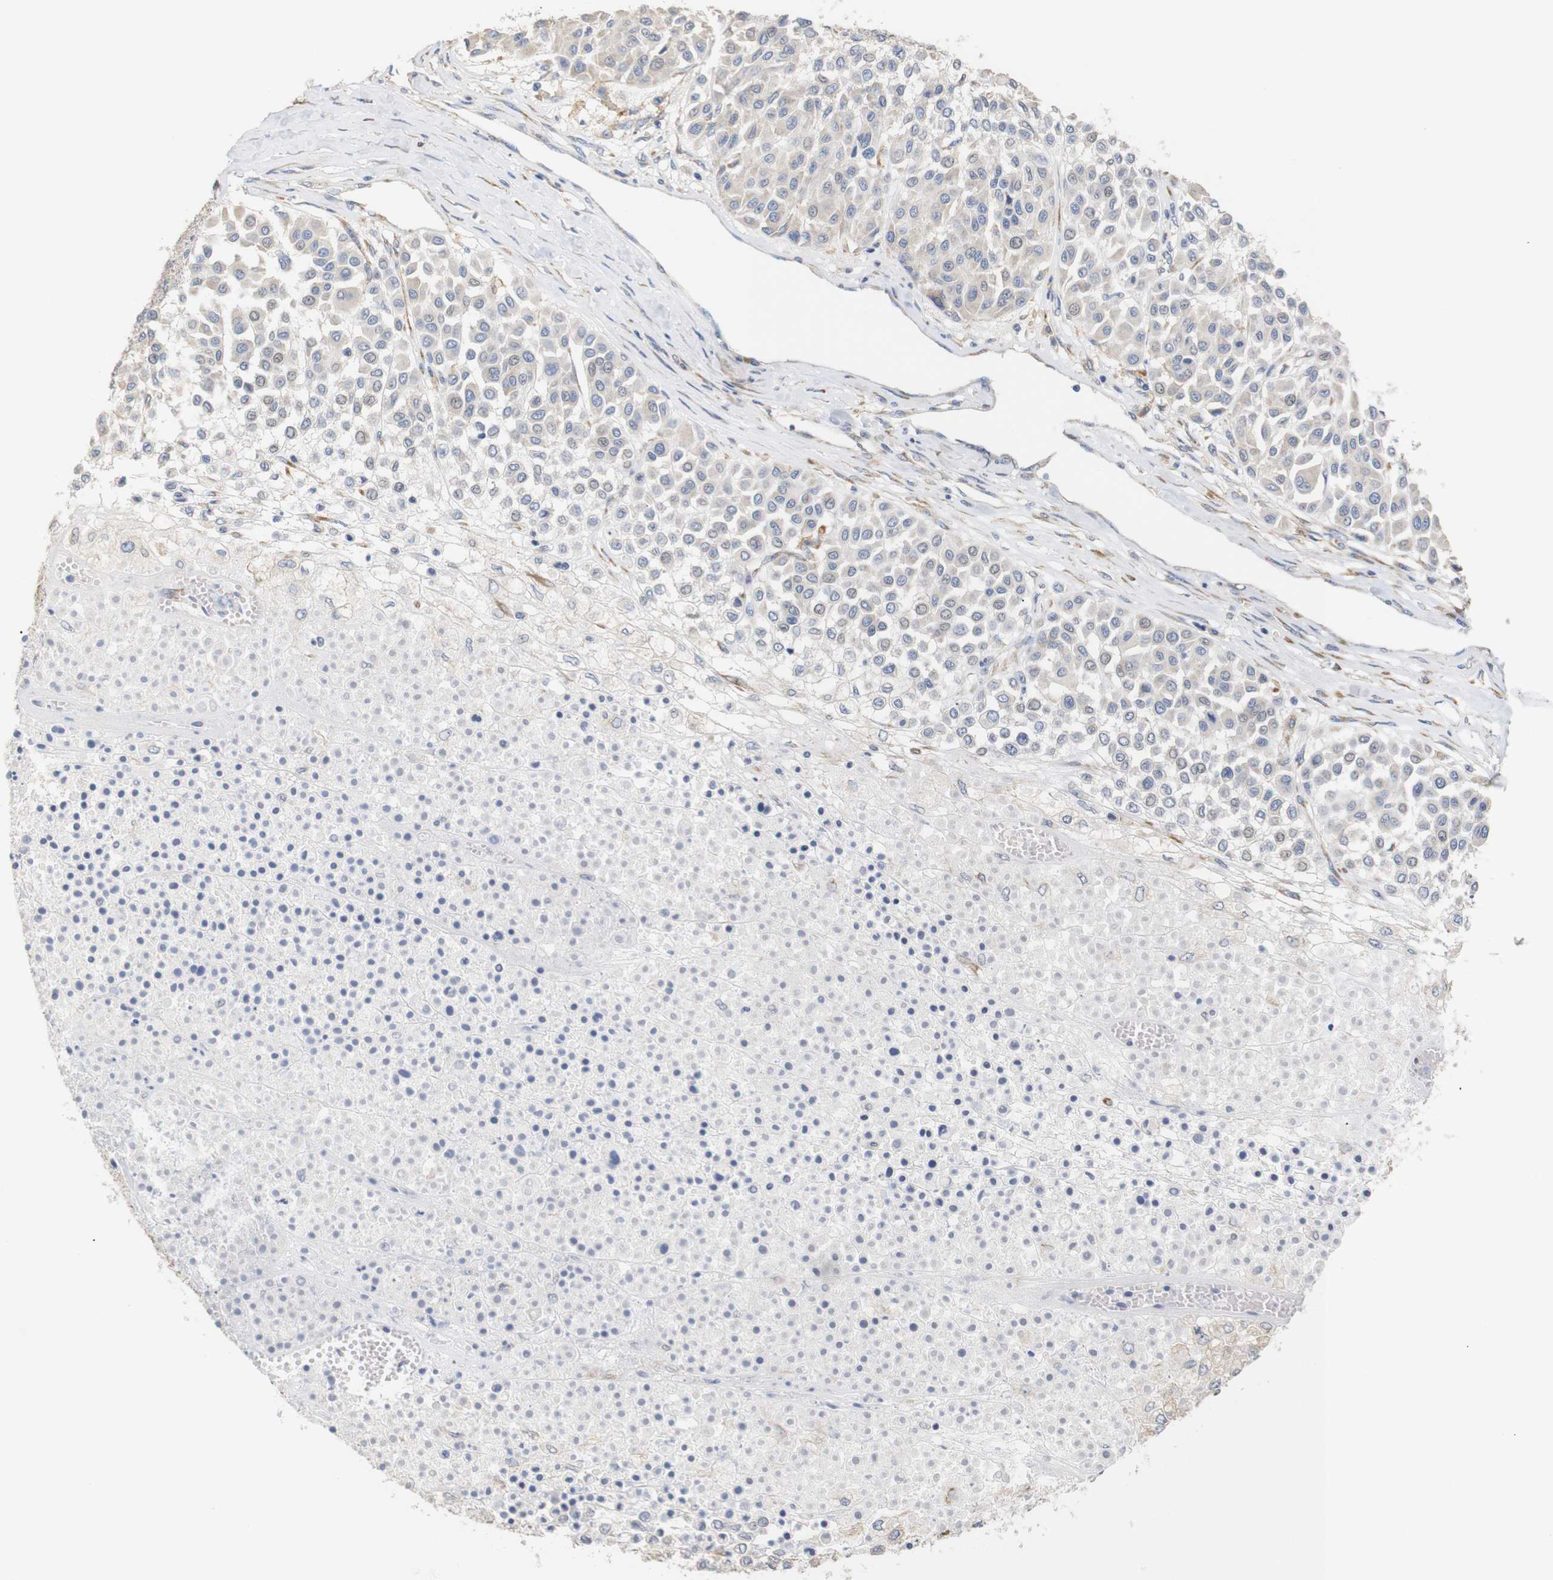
{"staining": {"intensity": "weak", "quantity": ">75%", "location": "cytoplasmic/membranous"}, "tissue": "melanoma", "cell_type": "Tumor cells", "image_type": "cancer", "snomed": [{"axis": "morphology", "description": "Malignant melanoma, Metastatic site"}, {"axis": "topography", "description": "Soft tissue"}], "caption": "Immunohistochemistry histopathology image of malignant melanoma (metastatic site) stained for a protein (brown), which reveals low levels of weak cytoplasmic/membranous positivity in approximately >75% of tumor cells.", "gene": "TRIM5", "patient": {"sex": "male", "age": 41}}